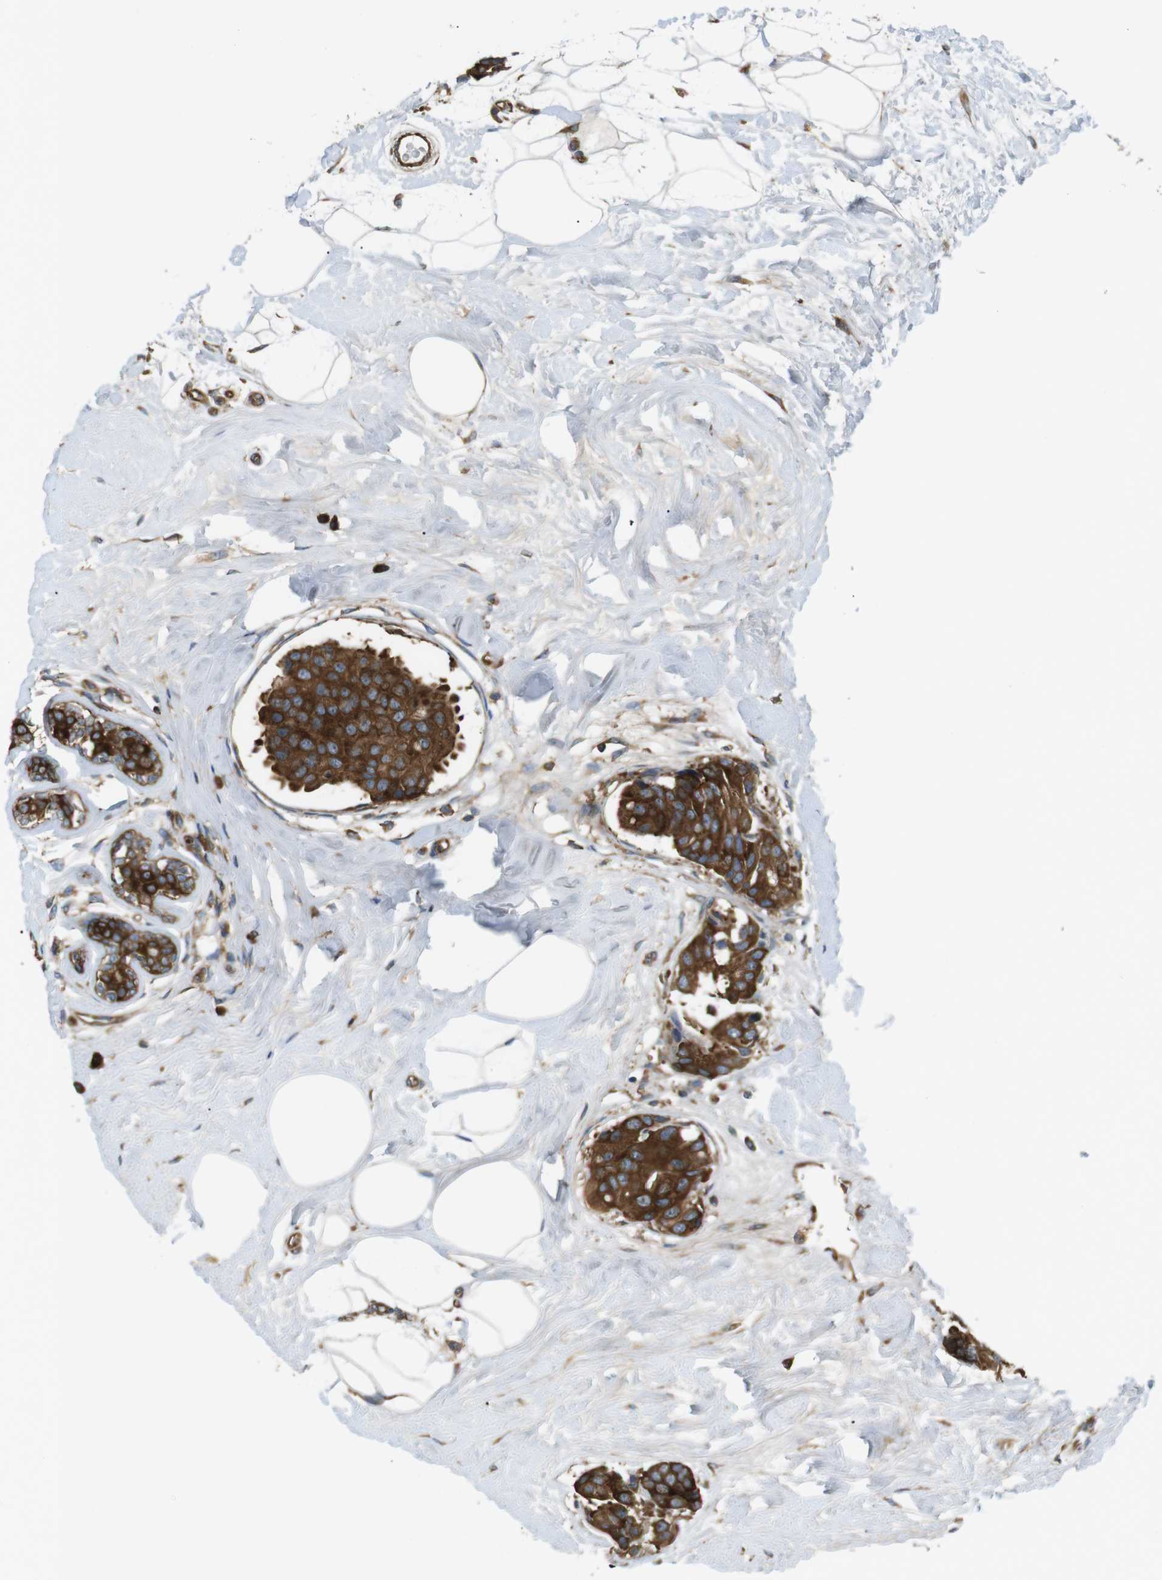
{"staining": {"intensity": "strong", "quantity": ">75%", "location": "cytoplasmic/membranous"}, "tissue": "breast cancer", "cell_type": "Tumor cells", "image_type": "cancer", "snomed": [{"axis": "morphology", "description": "Normal tissue, NOS"}, {"axis": "morphology", "description": "Duct carcinoma"}, {"axis": "topography", "description": "Breast"}], "caption": "Immunohistochemistry histopathology image of neoplastic tissue: breast invasive ductal carcinoma stained using immunohistochemistry (IHC) demonstrates high levels of strong protein expression localized specifically in the cytoplasmic/membranous of tumor cells, appearing as a cytoplasmic/membranous brown color.", "gene": "TSC1", "patient": {"sex": "female", "age": 39}}